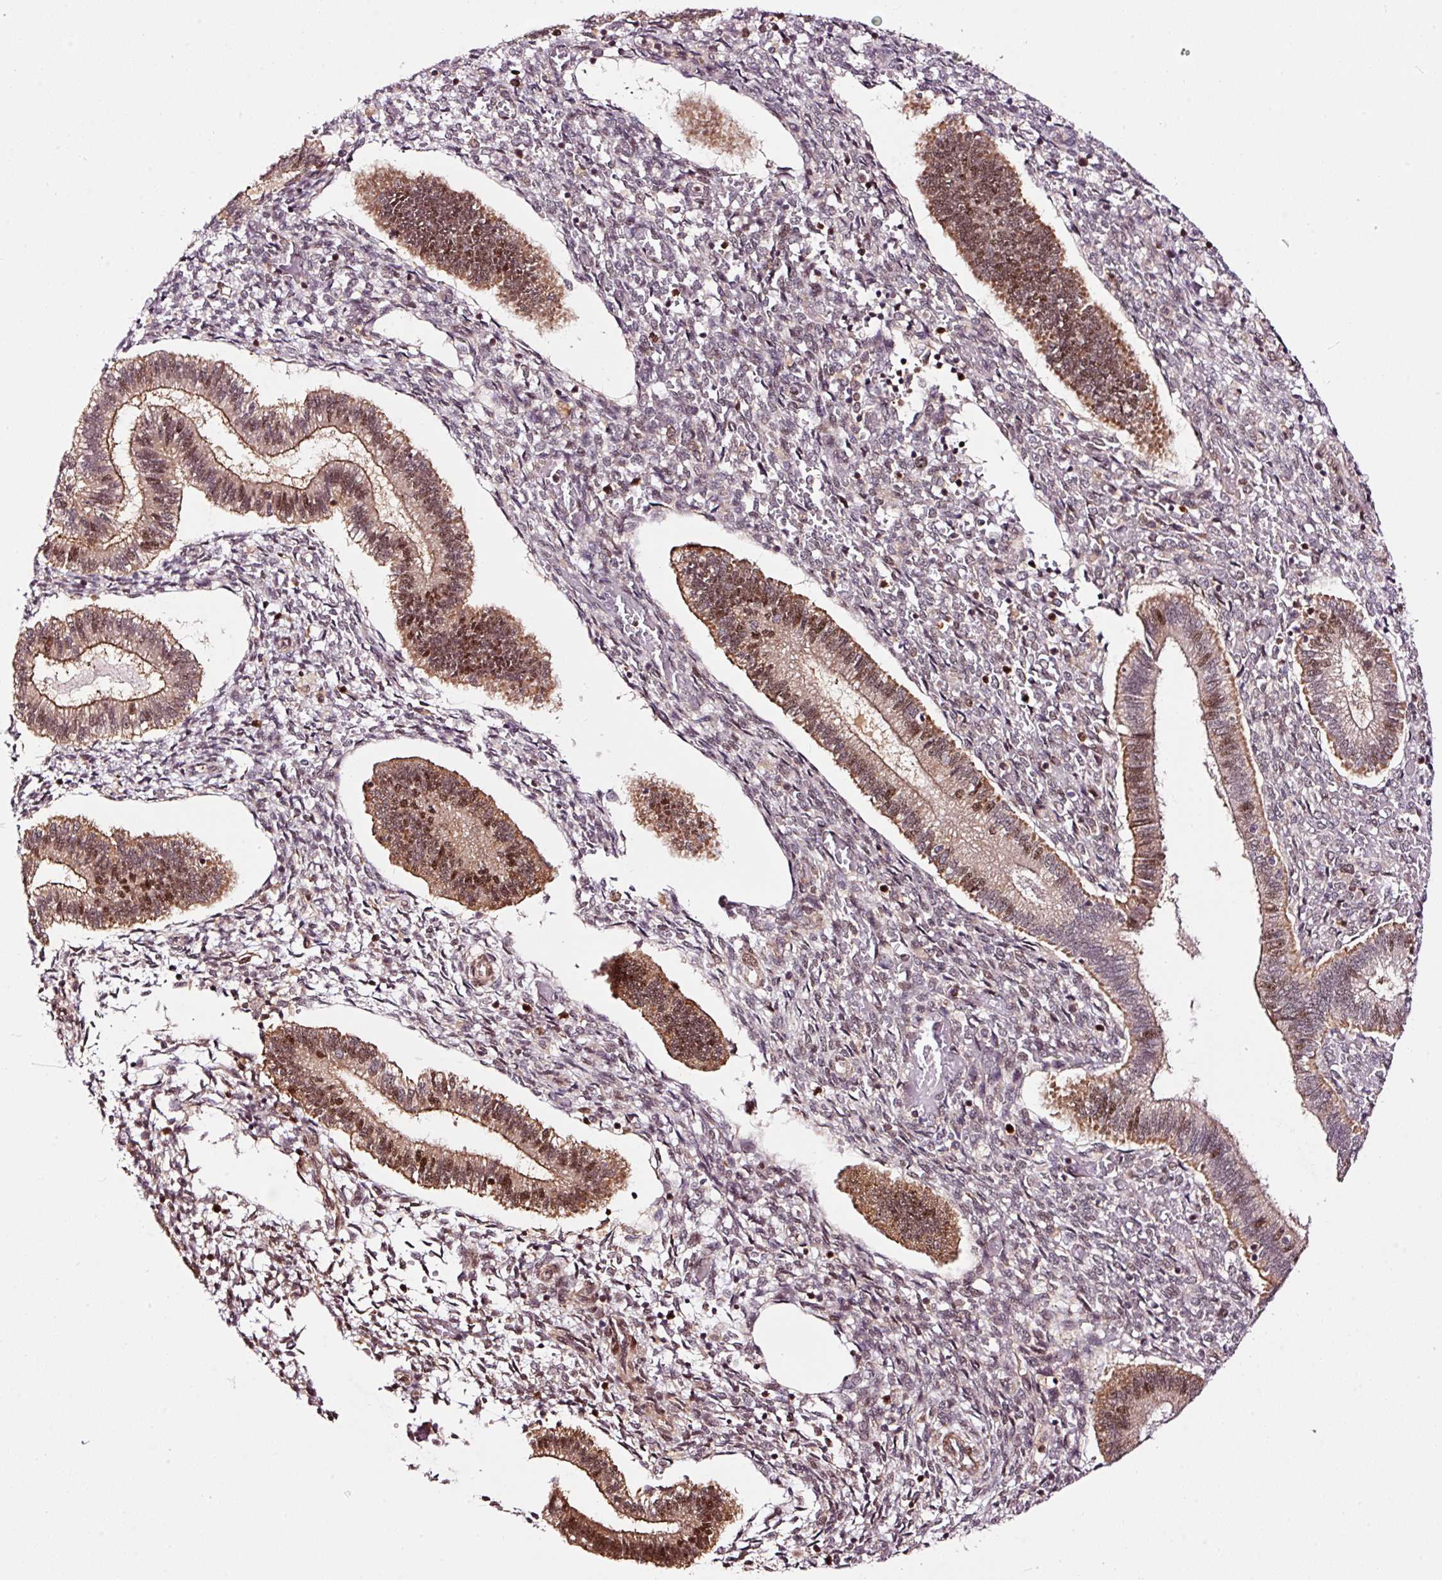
{"staining": {"intensity": "moderate", "quantity": "<25%", "location": "nuclear"}, "tissue": "endometrium", "cell_type": "Cells in endometrial stroma", "image_type": "normal", "snomed": [{"axis": "morphology", "description": "Normal tissue, NOS"}, {"axis": "topography", "description": "Endometrium"}], "caption": "Protein analysis of normal endometrium exhibits moderate nuclear staining in approximately <25% of cells in endometrial stroma.", "gene": "RFC4", "patient": {"sex": "female", "age": 25}}